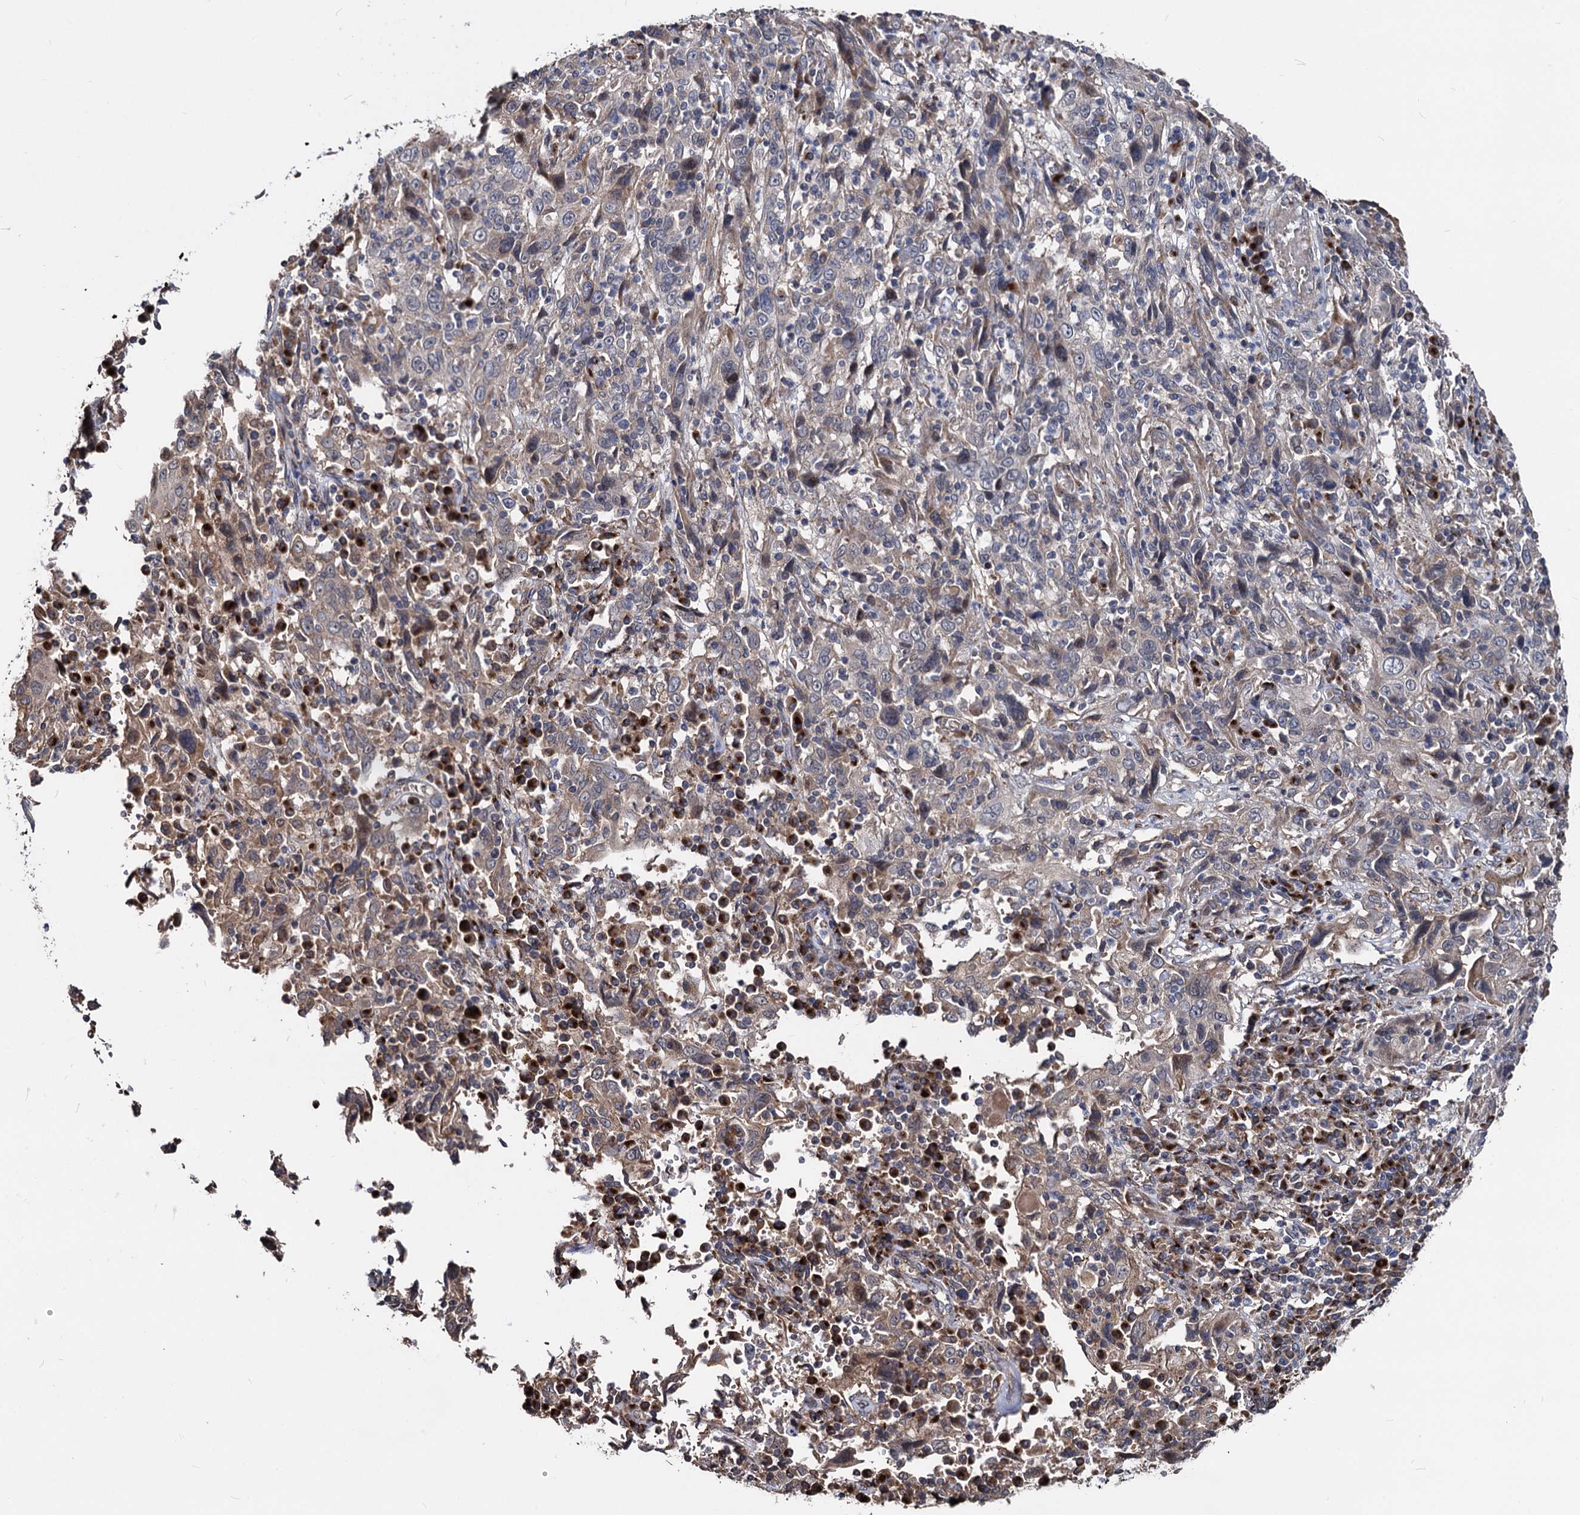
{"staining": {"intensity": "weak", "quantity": "25%-75%", "location": "cytoplasmic/membranous"}, "tissue": "cervical cancer", "cell_type": "Tumor cells", "image_type": "cancer", "snomed": [{"axis": "morphology", "description": "Squamous cell carcinoma, NOS"}, {"axis": "topography", "description": "Cervix"}], "caption": "This is an image of IHC staining of squamous cell carcinoma (cervical), which shows weak expression in the cytoplasmic/membranous of tumor cells.", "gene": "SMAGP", "patient": {"sex": "female", "age": 46}}